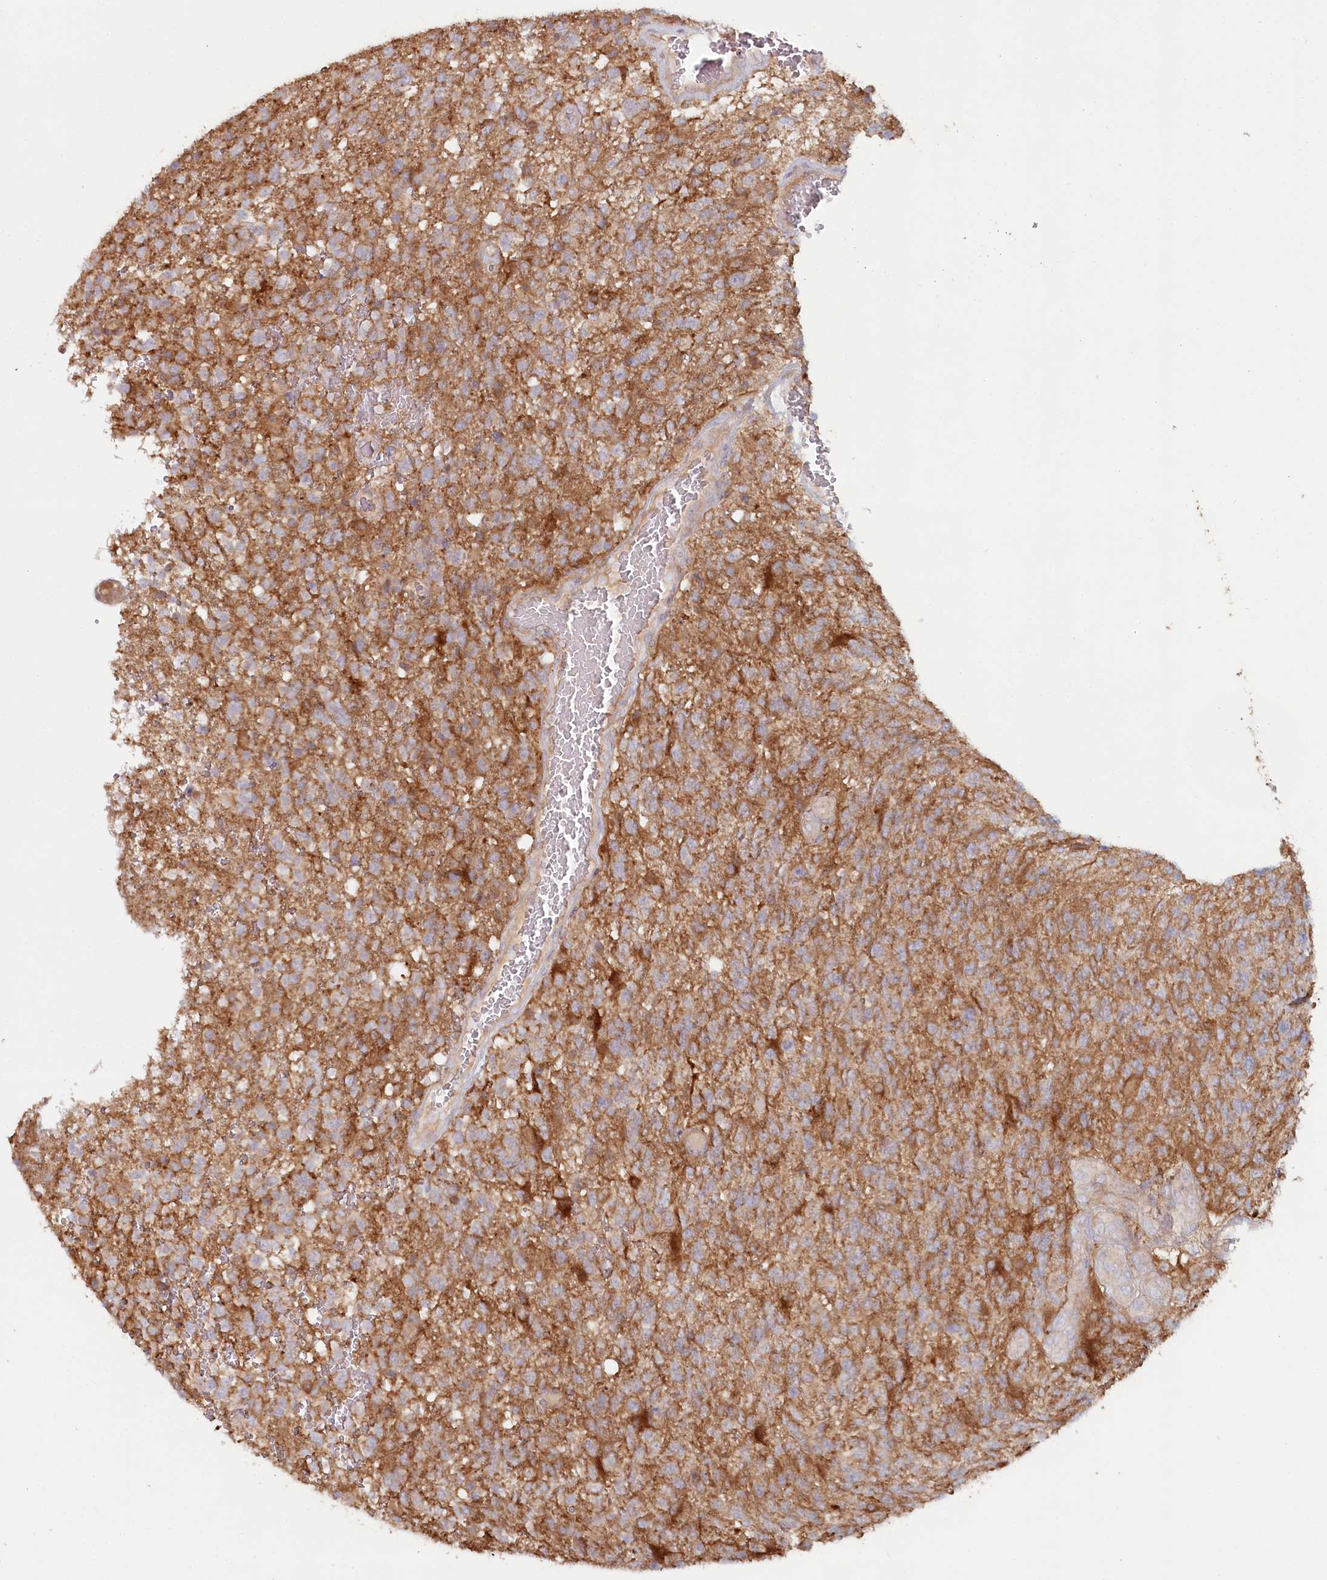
{"staining": {"intensity": "moderate", "quantity": "25%-75%", "location": "cytoplasmic/membranous"}, "tissue": "glioma", "cell_type": "Tumor cells", "image_type": "cancer", "snomed": [{"axis": "morphology", "description": "Glioma, malignant, High grade"}, {"axis": "topography", "description": "Brain"}], "caption": "Immunohistochemistry photomicrograph of human malignant glioma (high-grade) stained for a protein (brown), which displays medium levels of moderate cytoplasmic/membranous expression in about 25%-75% of tumor cells.", "gene": "HAL", "patient": {"sex": "male", "age": 56}}